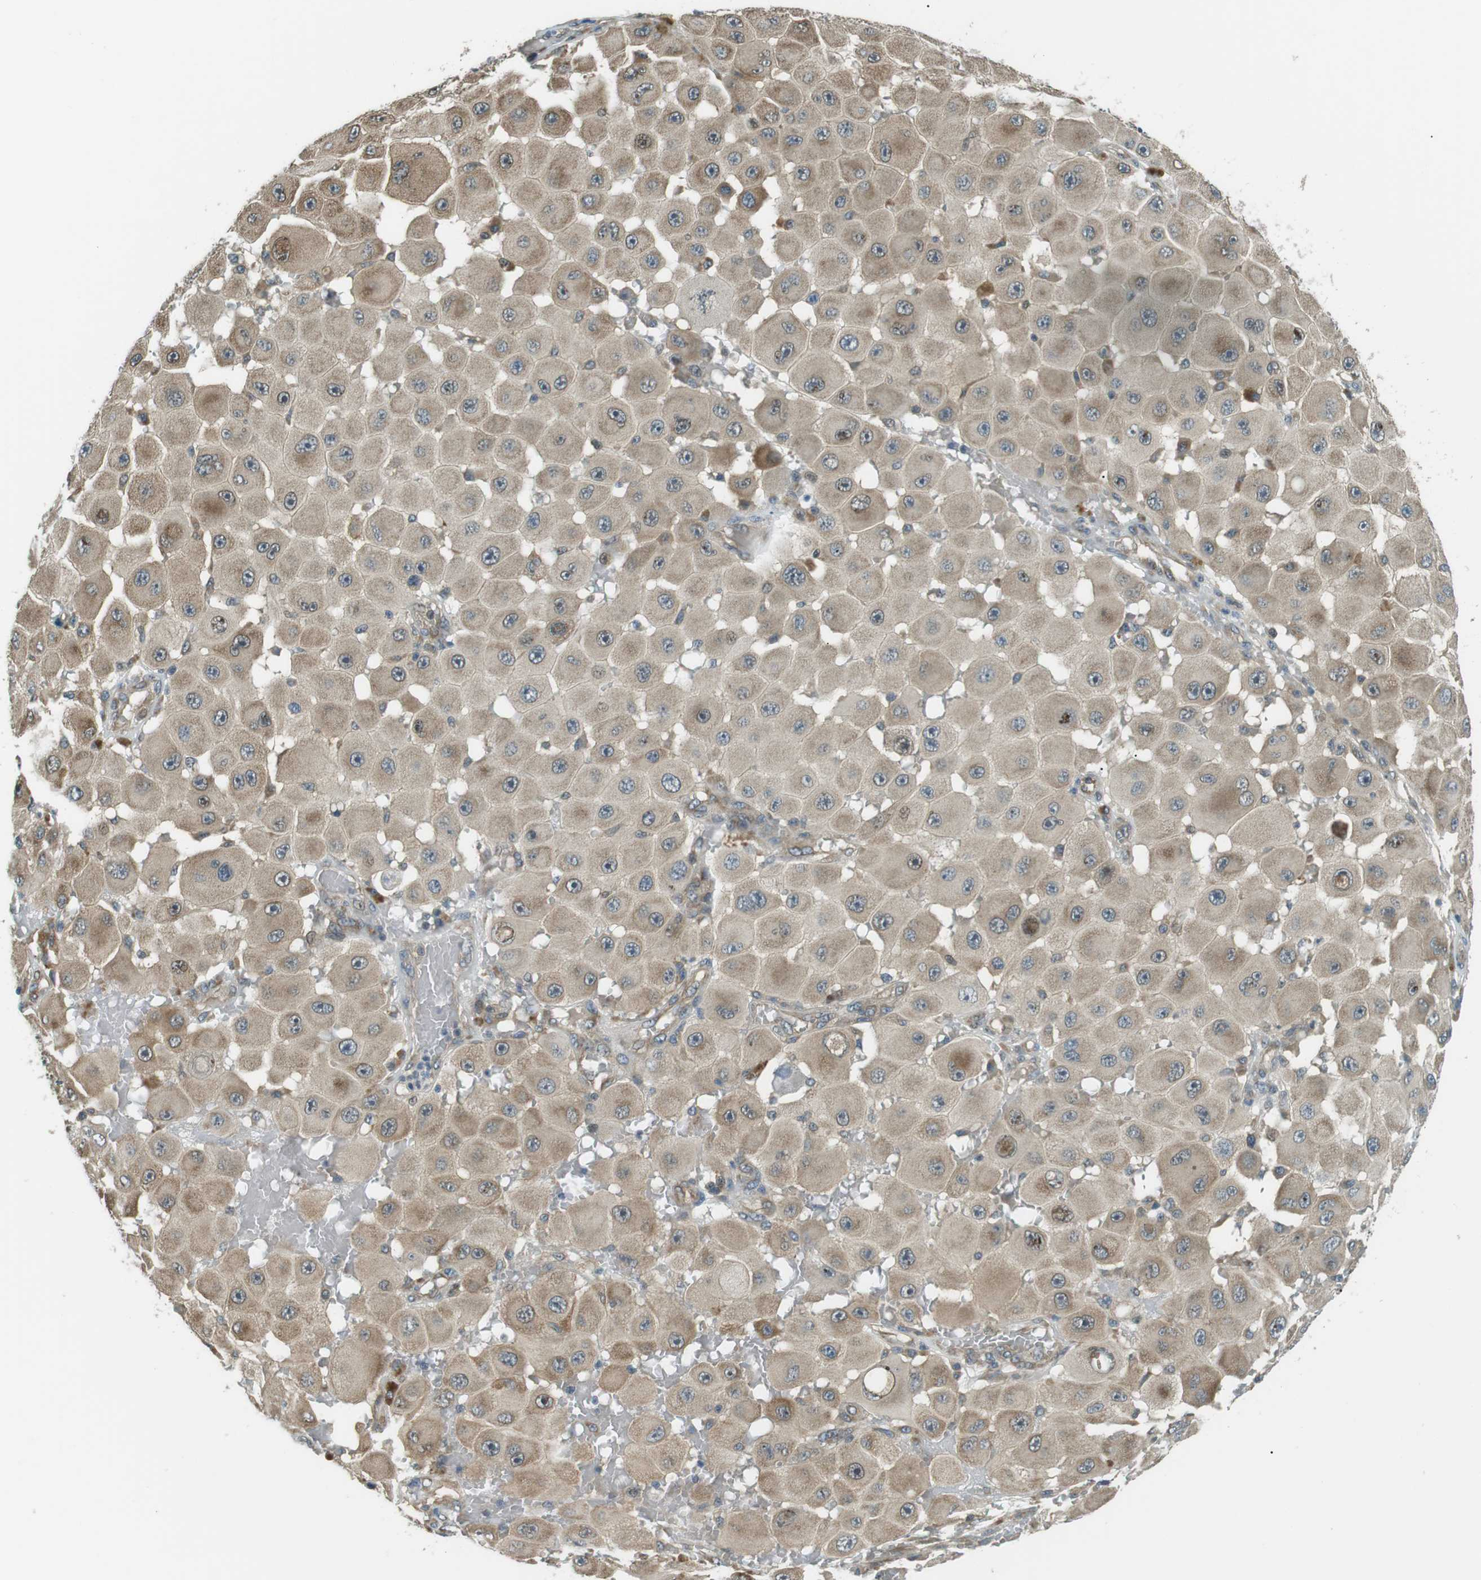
{"staining": {"intensity": "moderate", "quantity": "25%-75%", "location": "cytoplasmic/membranous"}, "tissue": "melanoma", "cell_type": "Tumor cells", "image_type": "cancer", "snomed": [{"axis": "morphology", "description": "Malignant melanoma, NOS"}, {"axis": "topography", "description": "Skin"}], "caption": "Immunohistochemical staining of melanoma reveals medium levels of moderate cytoplasmic/membranous positivity in approximately 25%-75% of tumor cells.", "gene": "TMEM74", "patient": {"sex": "female", "age": 81}}